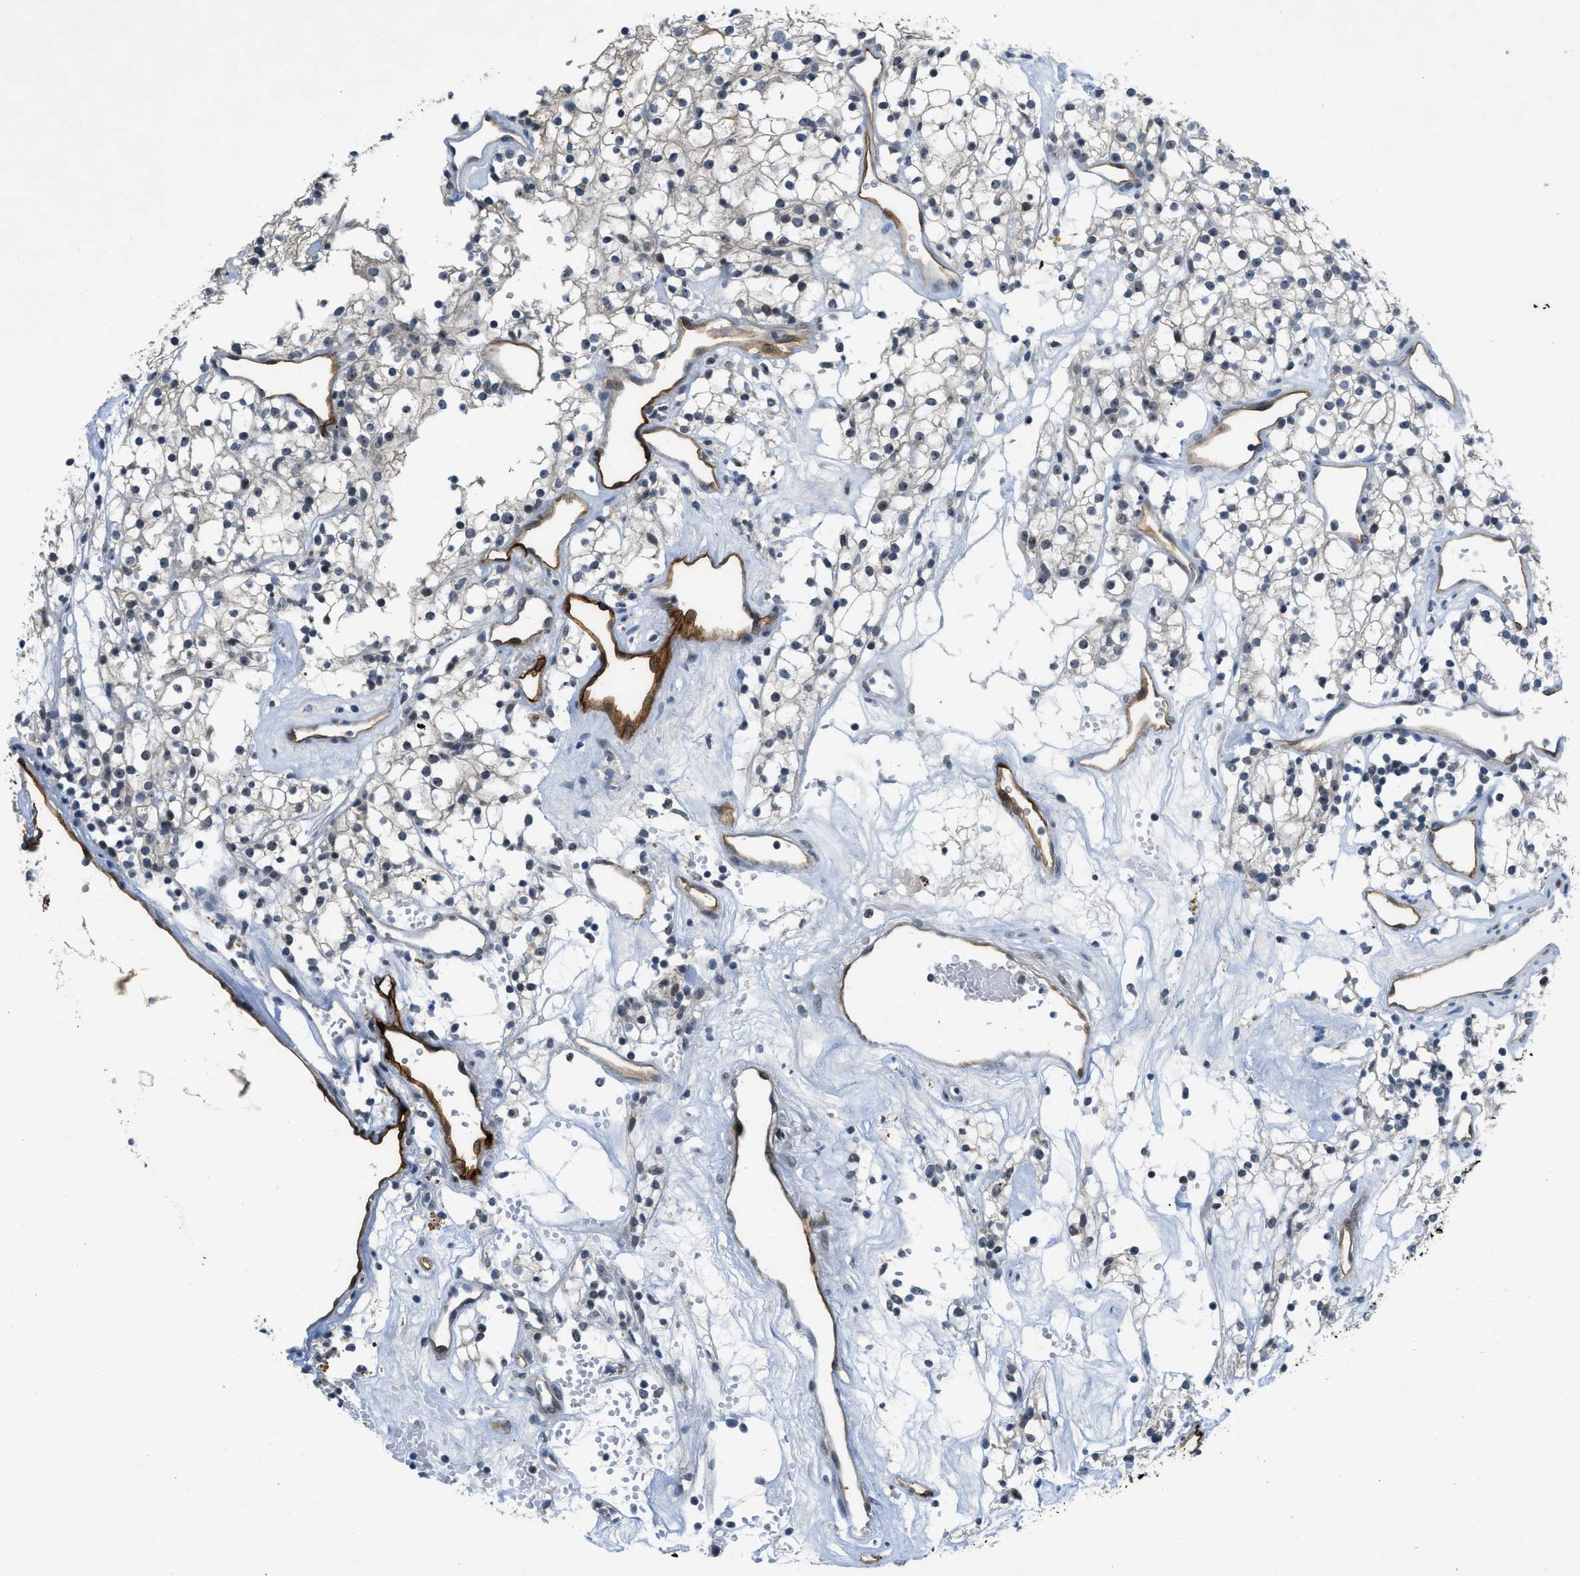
{"staining": {"intensity": "negative", "quantity": "none", "location": "none"}, "tissue": "renal cancer", "cell_type": "Tumor cells", "image_type": "cancer", "snomed": [{"axis": "morphology", "description": "Adenocarcinoma, NOS"}, {"axis": "topography", "description": "Kidney"}], "caption": "There is no significant staining in tumor cells of renal cancer (adenocarcinoma).", "gene": "SLCO2A1", "patient": {"sex": "male", "age": 59}}